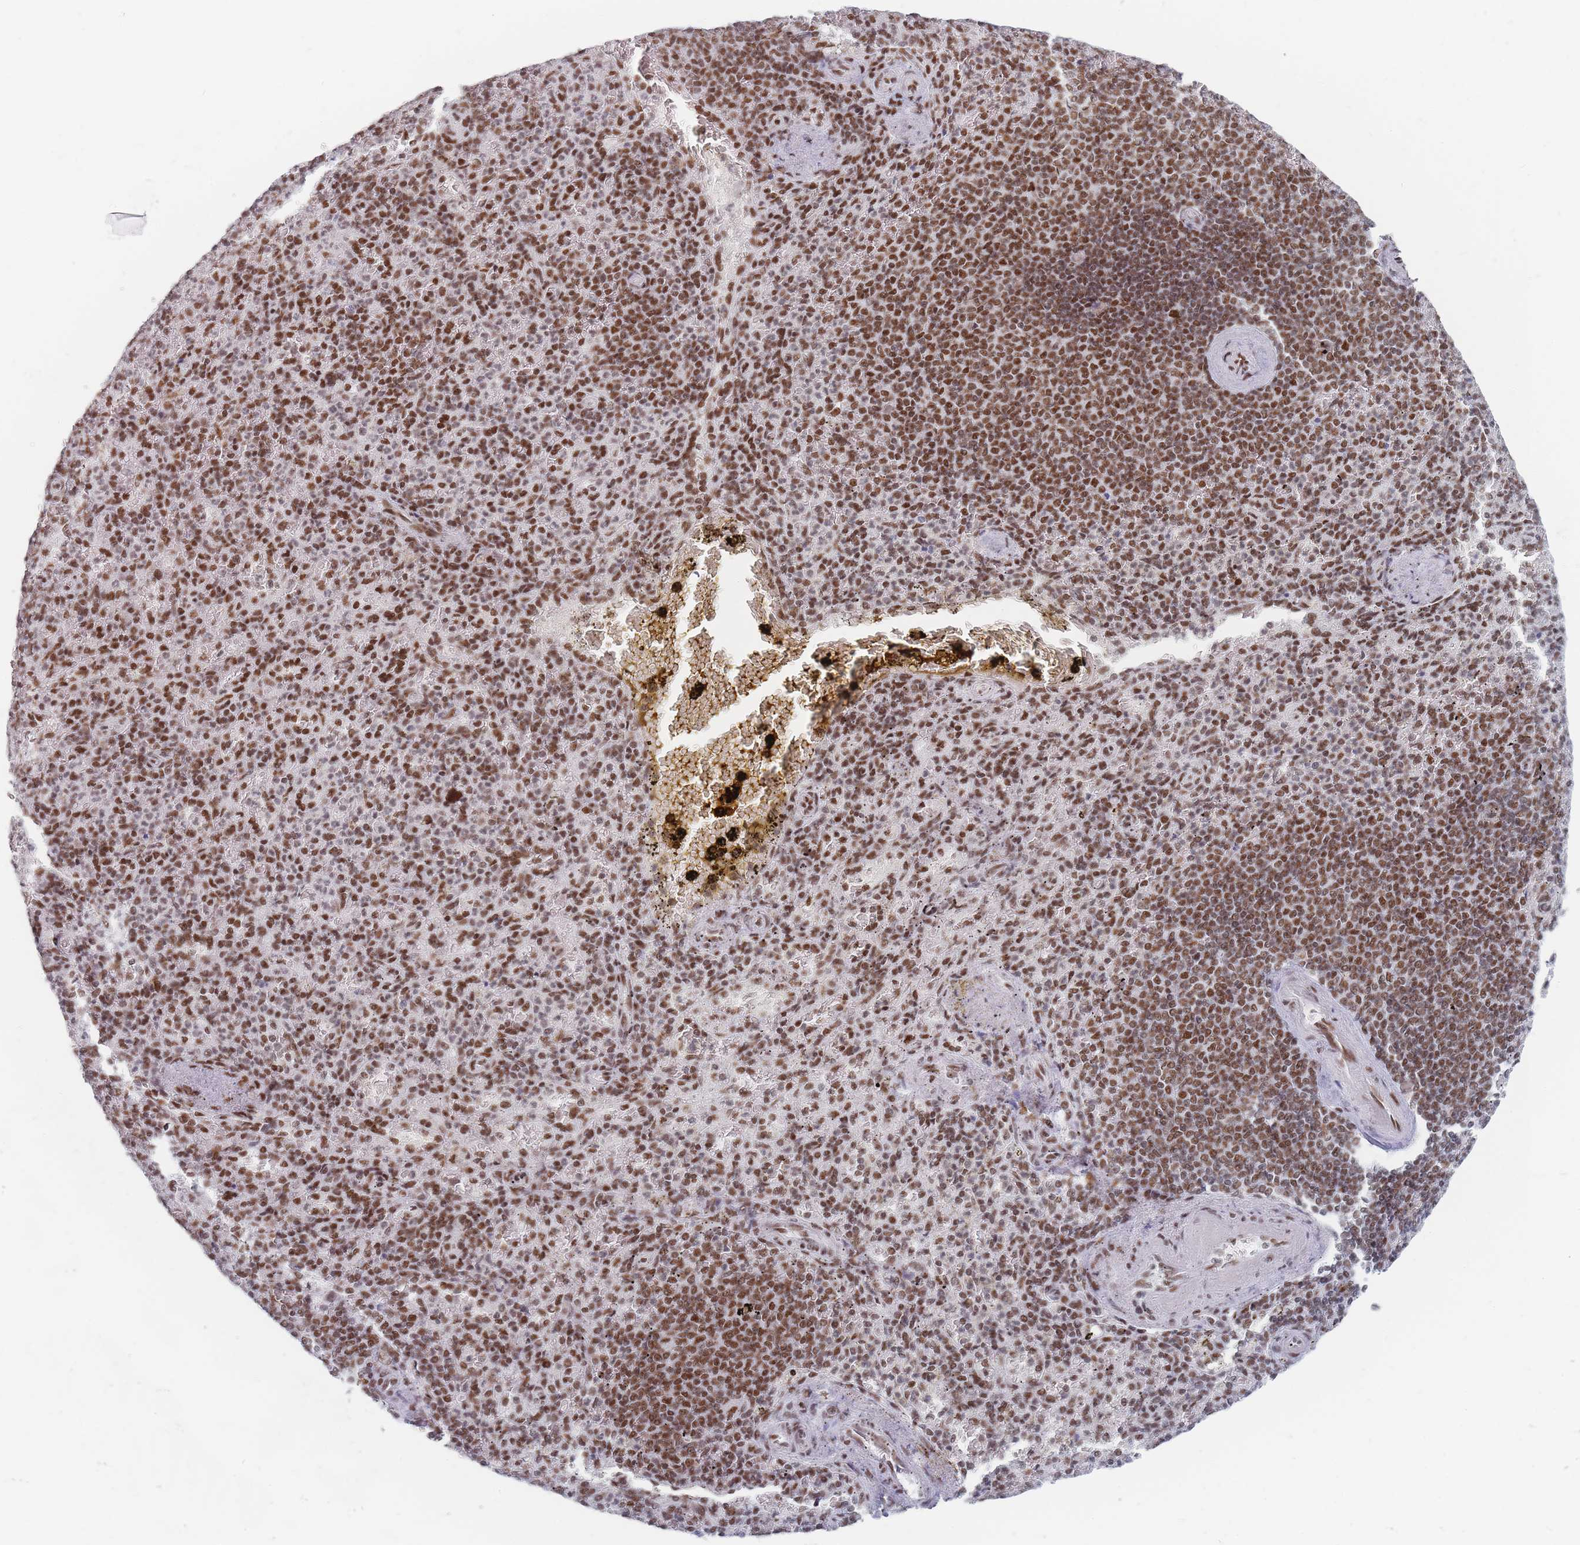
{"staining": {"intensity": "moderate", "quantity": ">75%", "location": "nuclear"}, "tissue": "spleen", "cell_type": "Cells in red pulp", "image_type": "normal", "snomed": [{"axis": "morphology", "description": "Normal tissue, NOS"}, {"axis": "topography", "description": "Spleen"}], "caption": "Immunohistochemical staining of benign human spleen exhibits >75% levels of moderate nuclear protein positivity in about >75% of cells in red pulp. The staining was performed using DAB to visualize the protein expression in brown, while the nuclei were stained in blue with hematoxylin (Magnification: 20x).", "gene": "SAFB2", "patient": {"sex": "female", "age": 74}}